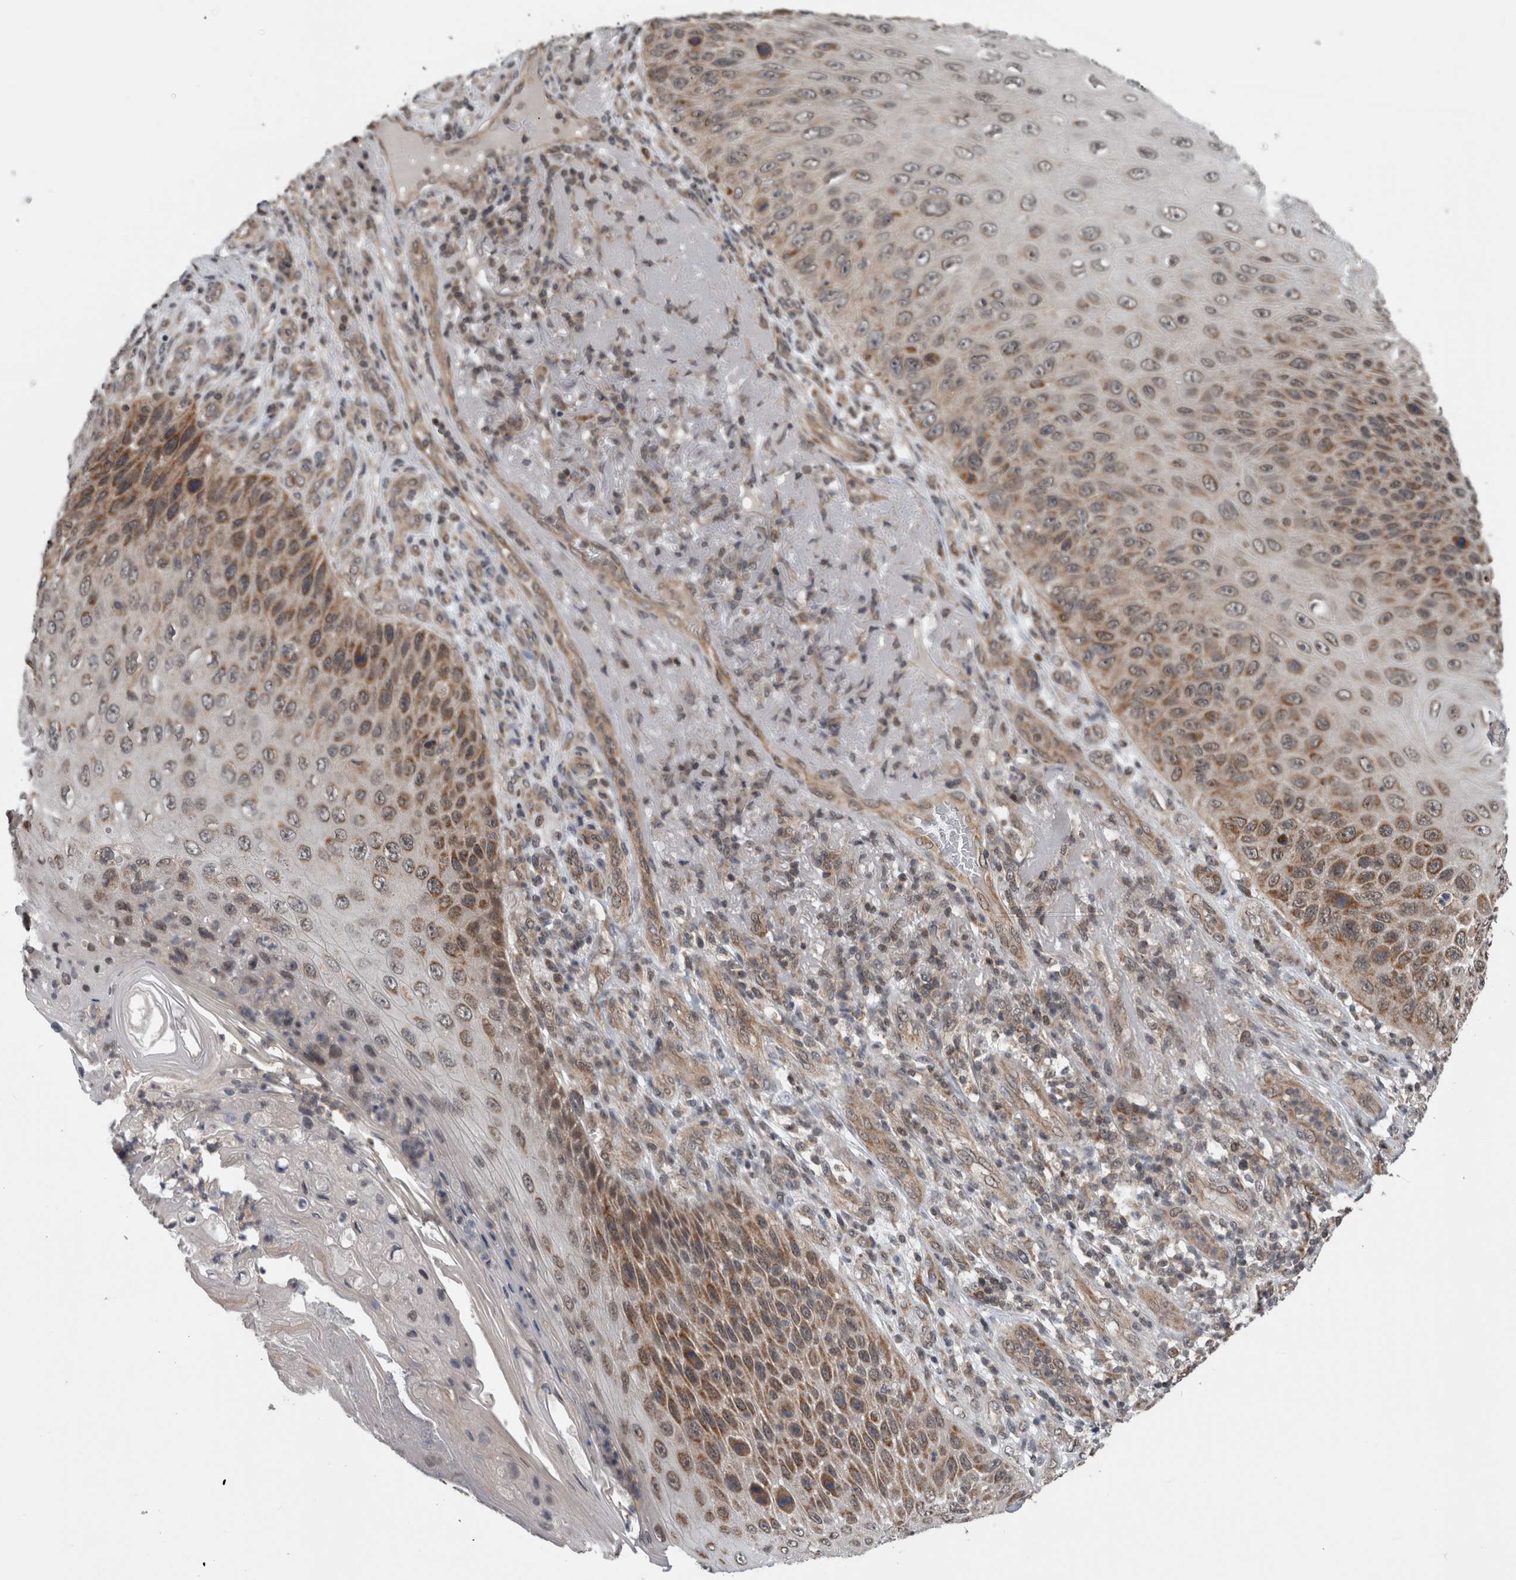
{"staining": {"intensity": "moderate", "quantity": ">75%", "location": "cytoplasmic/membranous"}, "tissue": "skin cancer", "cell_type": "Tumor cells", "image_type": "cancer", "snomed": [{"axis": "morphology", "description": "Squamous cell carcinoma, NOS"}, {"axis": "topography", "description": "Skin"}], "caption": "Immunohistochemical staining of skin squamous cell carcinoma displays medium levels of moderate cytoplasmic/membranous protein positivity in about >75% of tumor cells.", "gene": "ENY2", "patient": {"sex": "female", "age": 88}}